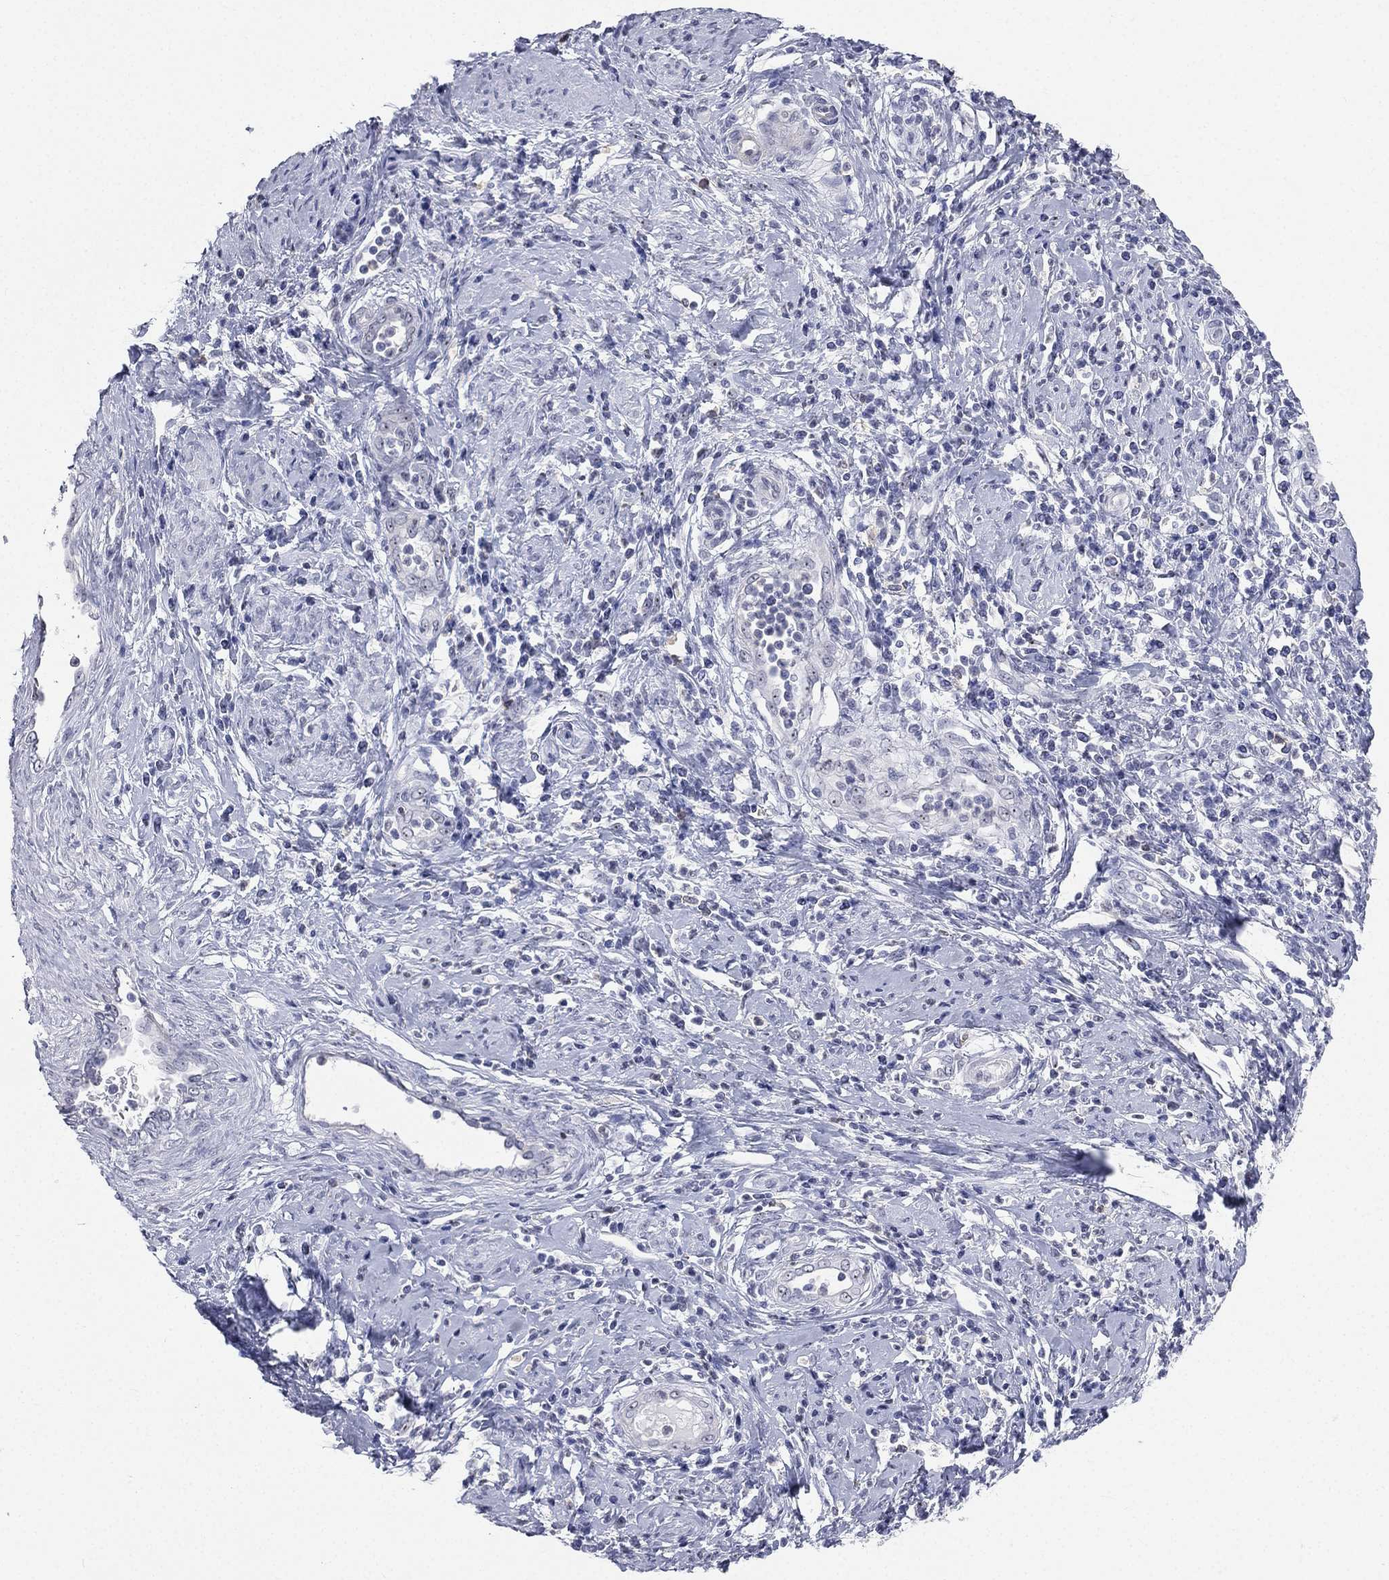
{"staining": {"intensity": "negative", "quantity": "none", "location": "none"}, "tissue": "cervical cancer", "cell_type": "Tumor cells", "image_type": "cancer", "snomed": [{"axis": "morphology", "description": "Squamous cell carcinoma, NOS"}, {"axis": "topography", "description": "Cervix"}], "caption": "High magnification brightfield microscopy of cervical cancer stained with DAB (3,3'-diaminobenzidine) (brown) and counterstained with hematoxylin (blue): tumor cells show no significant expression.", "gene": "CD22", "patient": {"sex": "female", "age": 26}}